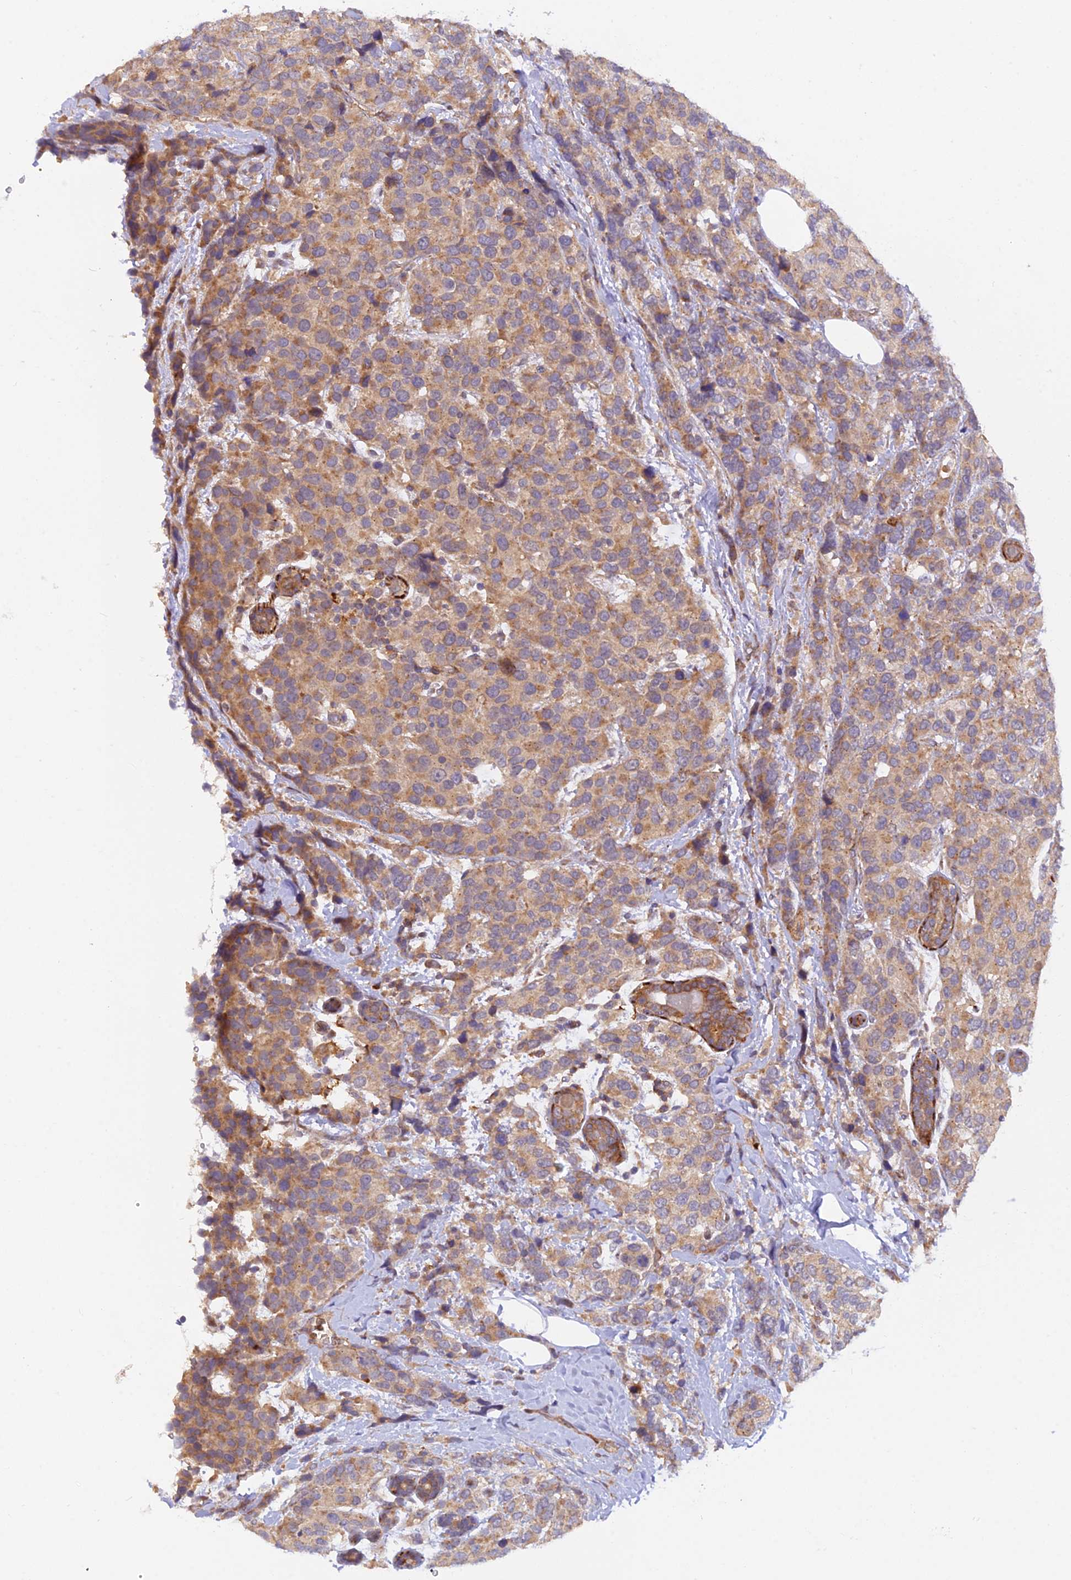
{"staining": {"intensity": "moderate", "quantity": ">75%", "location": "cytoplasmic/membranous"}, "tissue": "breast cancer", "cell_type": "Tumor cells", "image_type": "cancer", "snomed": [{"axis": "morphology", "description": "Lobular carcinoma"}, {"axis": "topography", "description": "Breast"}], "caption": "This is an image of IHC staining of breast lobular carcinoma, which shows moderate staining in the cytoplasmic/membranous of tumor cells.", "gene": "WDFY4", "patient": {"sex": "female", "age": 59}}